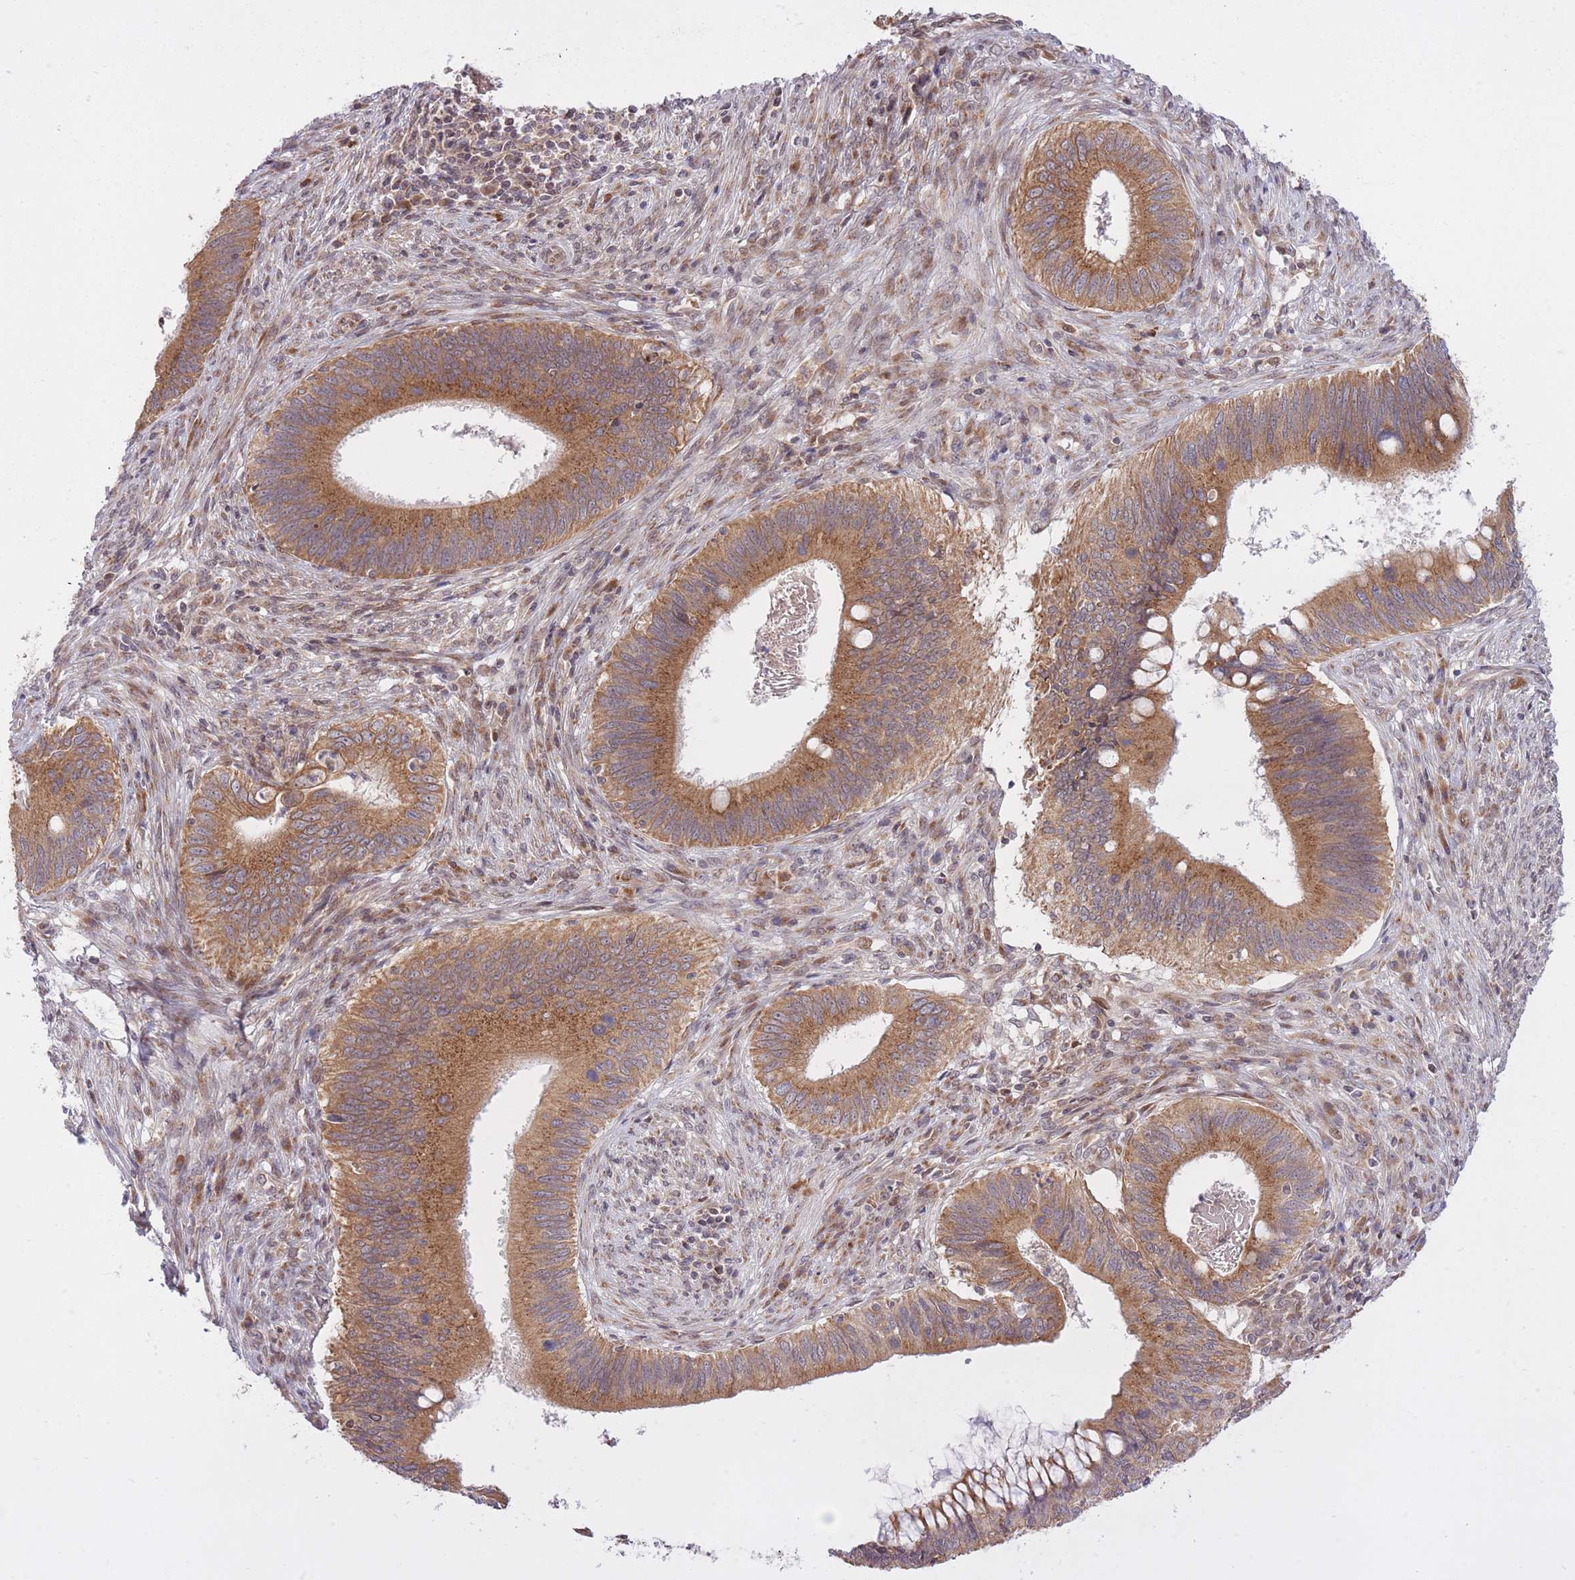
{"staining": {"intensity": "moderate", "quantity": ">75%", "location": "cytoplasmic/membranous"}, "tissue": "cervical cancer", "cell_type": "Tumor cells", "image_type": "cancer", "snomed": [{"axis": "morphology", "description": "Adenocarcinoma, NOS"}, {"axis": "topography", "description": "Cervix"}], "caption": "This is an image of immunohistochemistry (IHC) staining of cervical cancer, which shows moderate positivity in the cytoplasmic/membranous of tumor cells.", "gene": "ZNF391", "patient": {"sex": "female", "age": 42}}